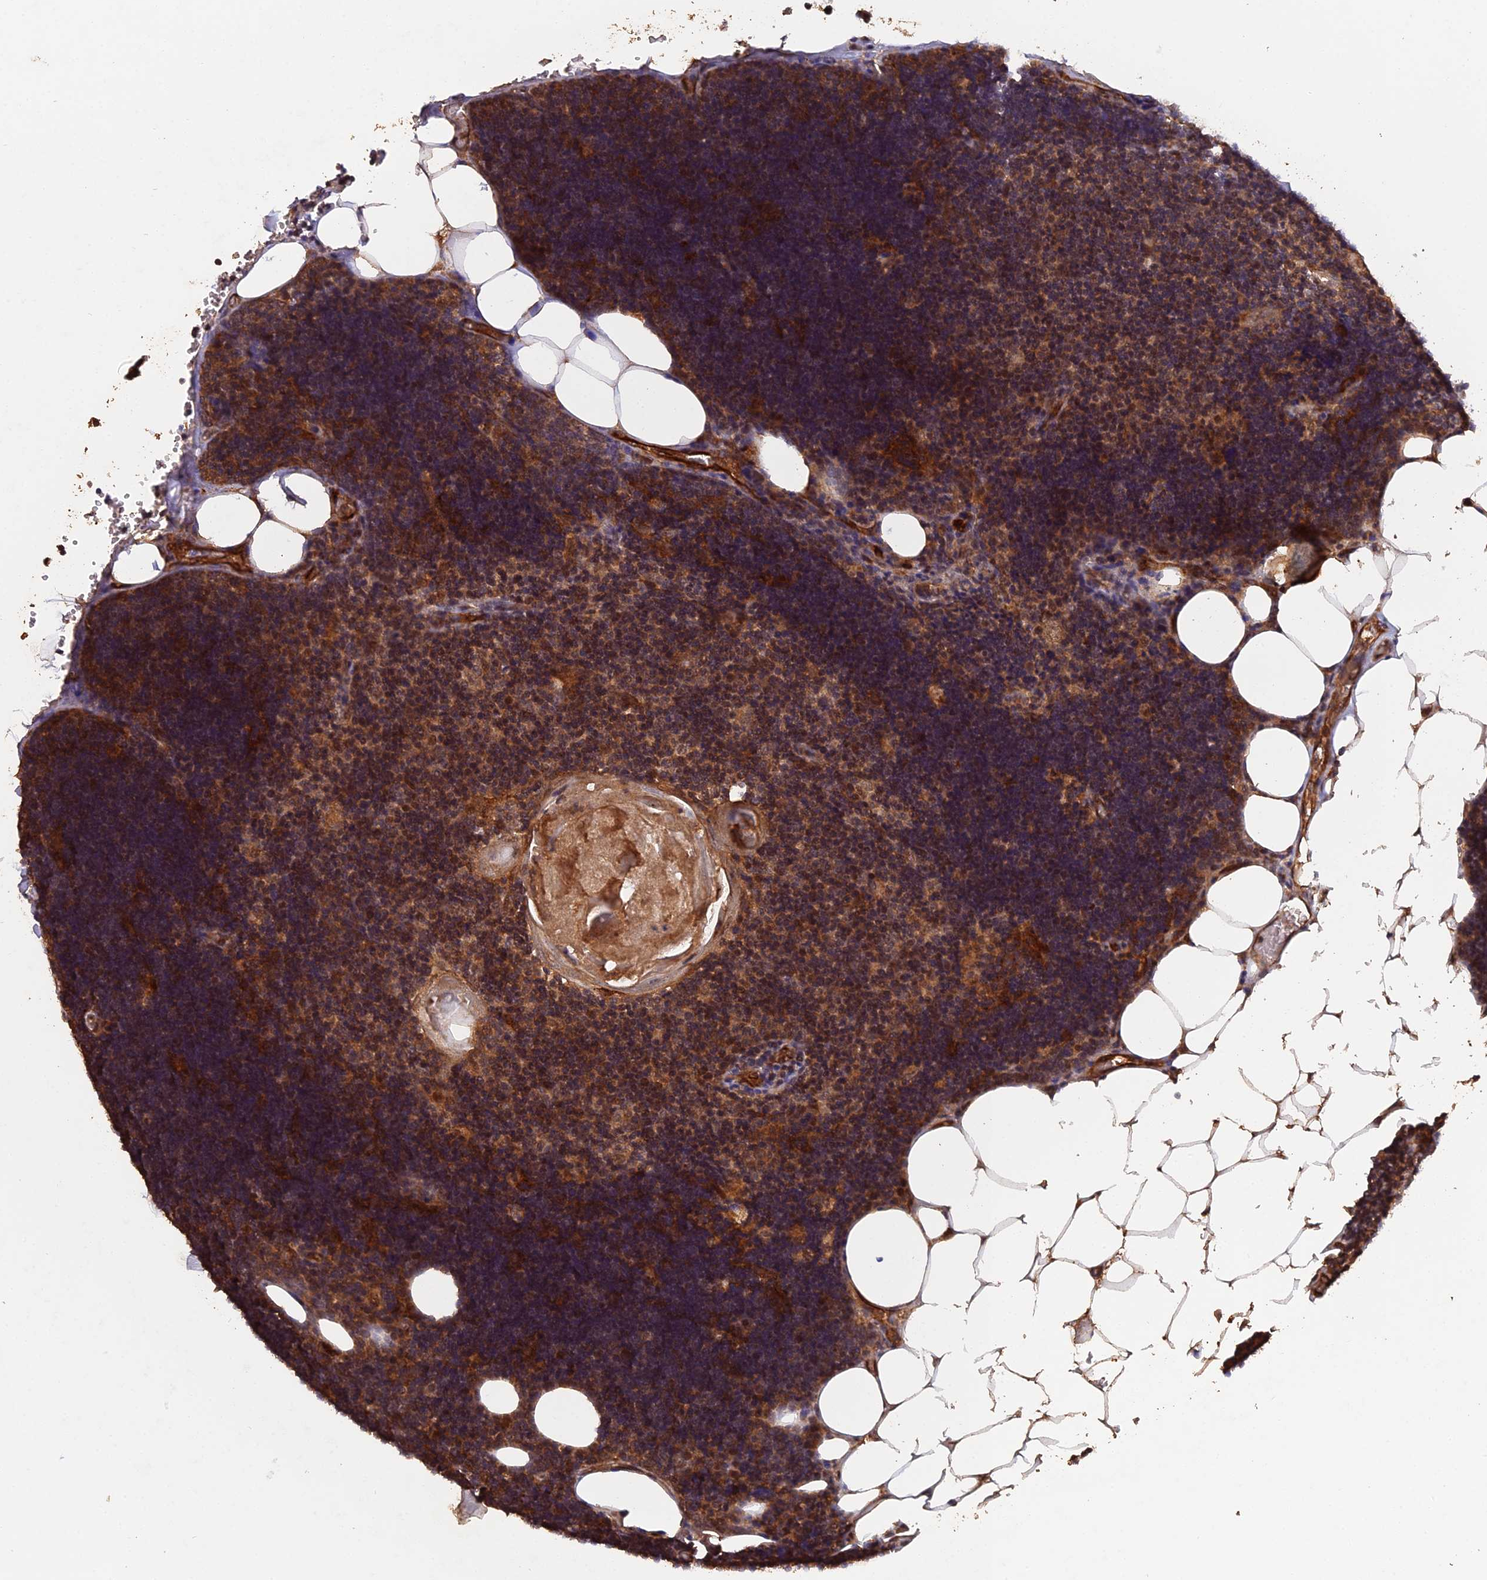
{"staining": {"intensity": "moderate", "quantity": "25%-75%", "location": "cytoplasmic/membranous,nuclear"}, "tissue": "lymph node", "cell_type": "Germinal center cells", "image_type": "normal", "snomed": [{"axis": "morphology", "description": "Normal tissue, NOS"}, {"axis": "topography", "description": "Lymph node"}], "caption": "The micrograph reveals a brown stain indicating the presence of a protein in the cytoplasmic/membranous,nuclear of germinal center cells in lymph node. The staining is performed using DAB brown chromogen to label protein expression. The nuclei are counter-stained blue using hematoxylin.", "gene": "RALGAPA2", "patient": {"sex": "male", "age": 33}}